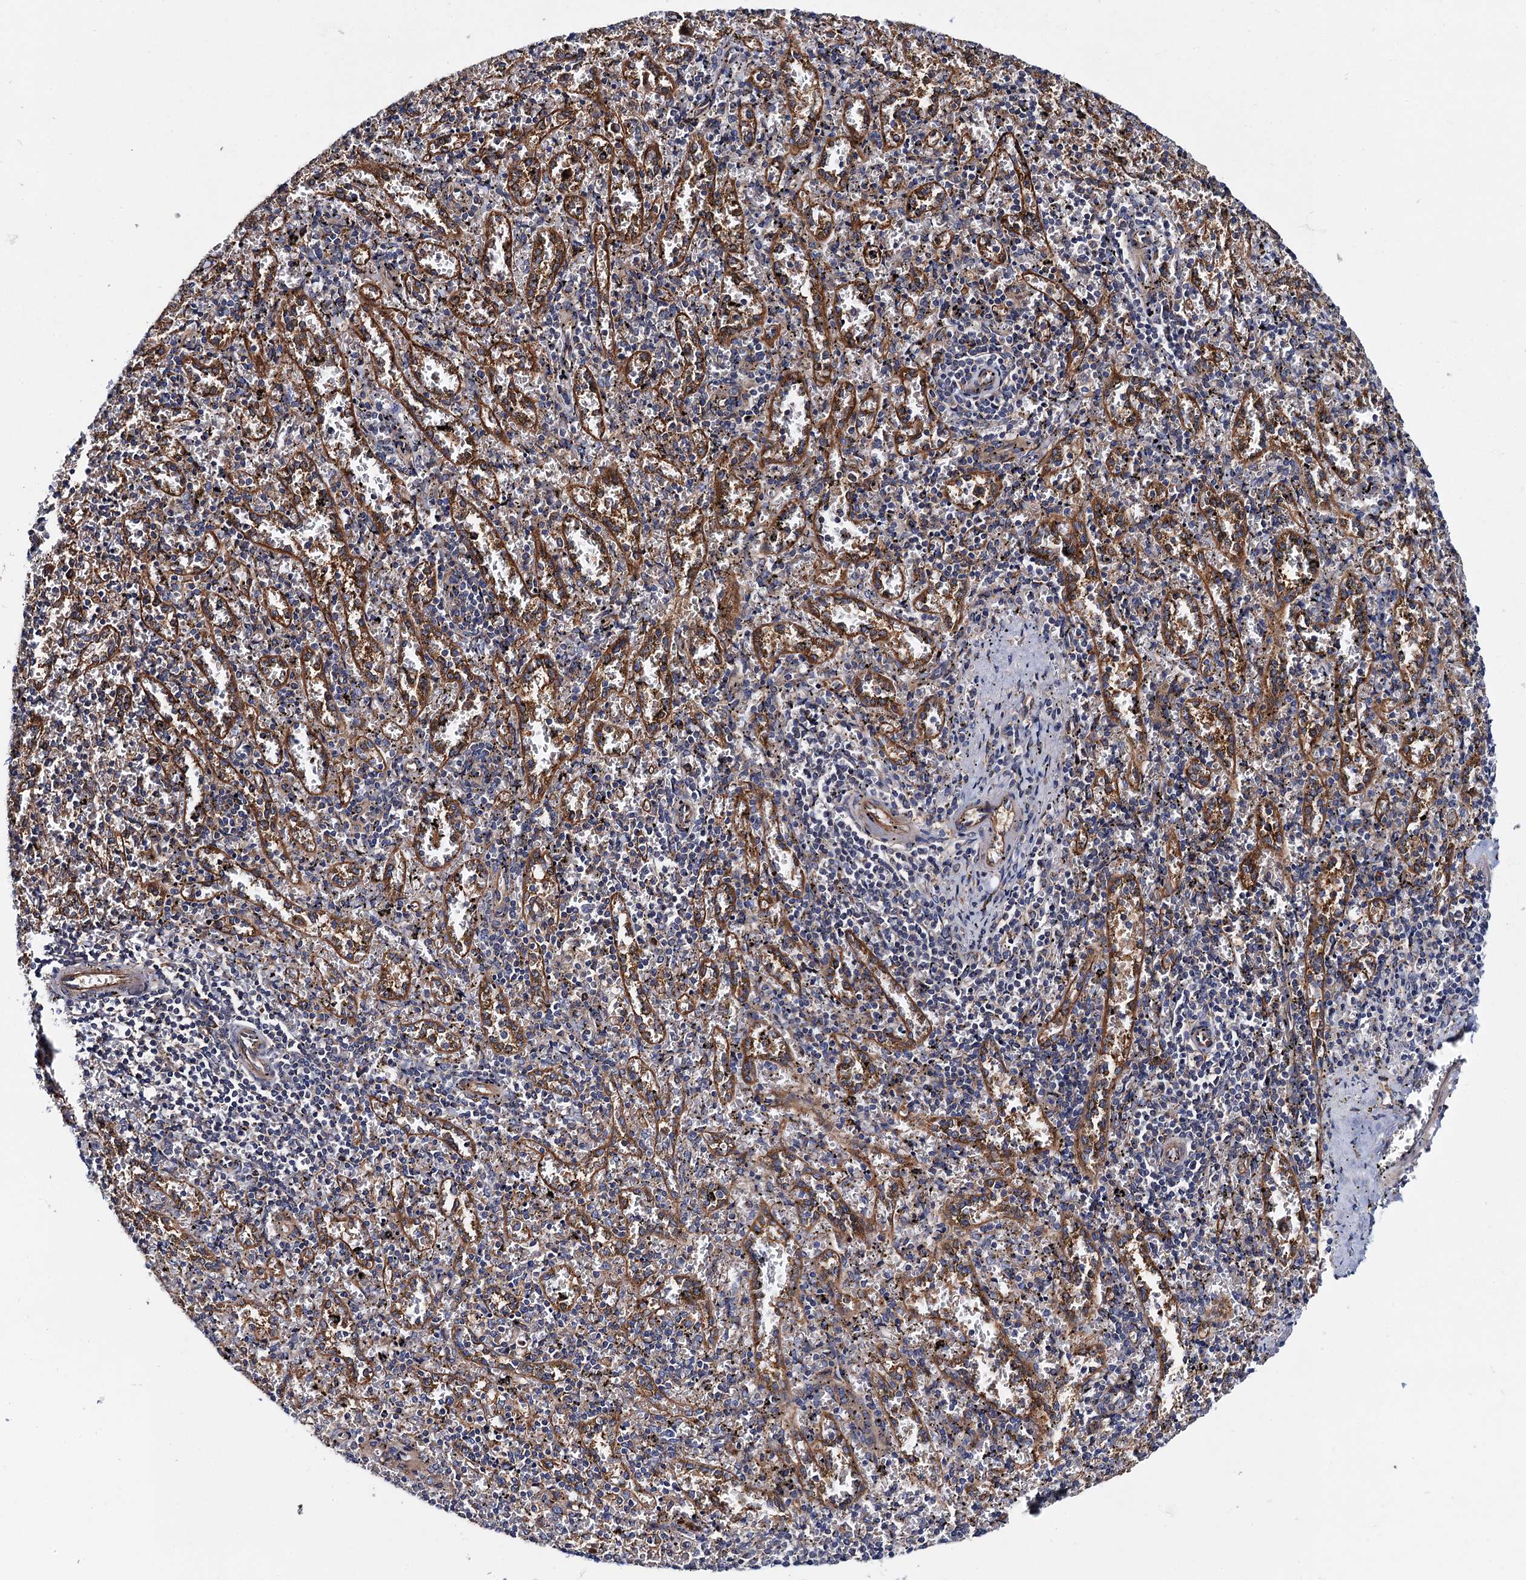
{"staining": {"intensity": "negative", "quantity": "none", "location": "none"}, "tissue": "spleen", "cell_type": "Cells in red pulp", "image_type": "normal", "snomed": [{"axis": "morphology", "description": "Normal tissue, NOS"}, {"axis": "topography", "description": "Spleen"}], "caption": "Protein analysis of normal spleen reveals no significant expression in cells in red pulp.", "gene": "MRPL48", "patient": {"sex": "male", "age": 11}}